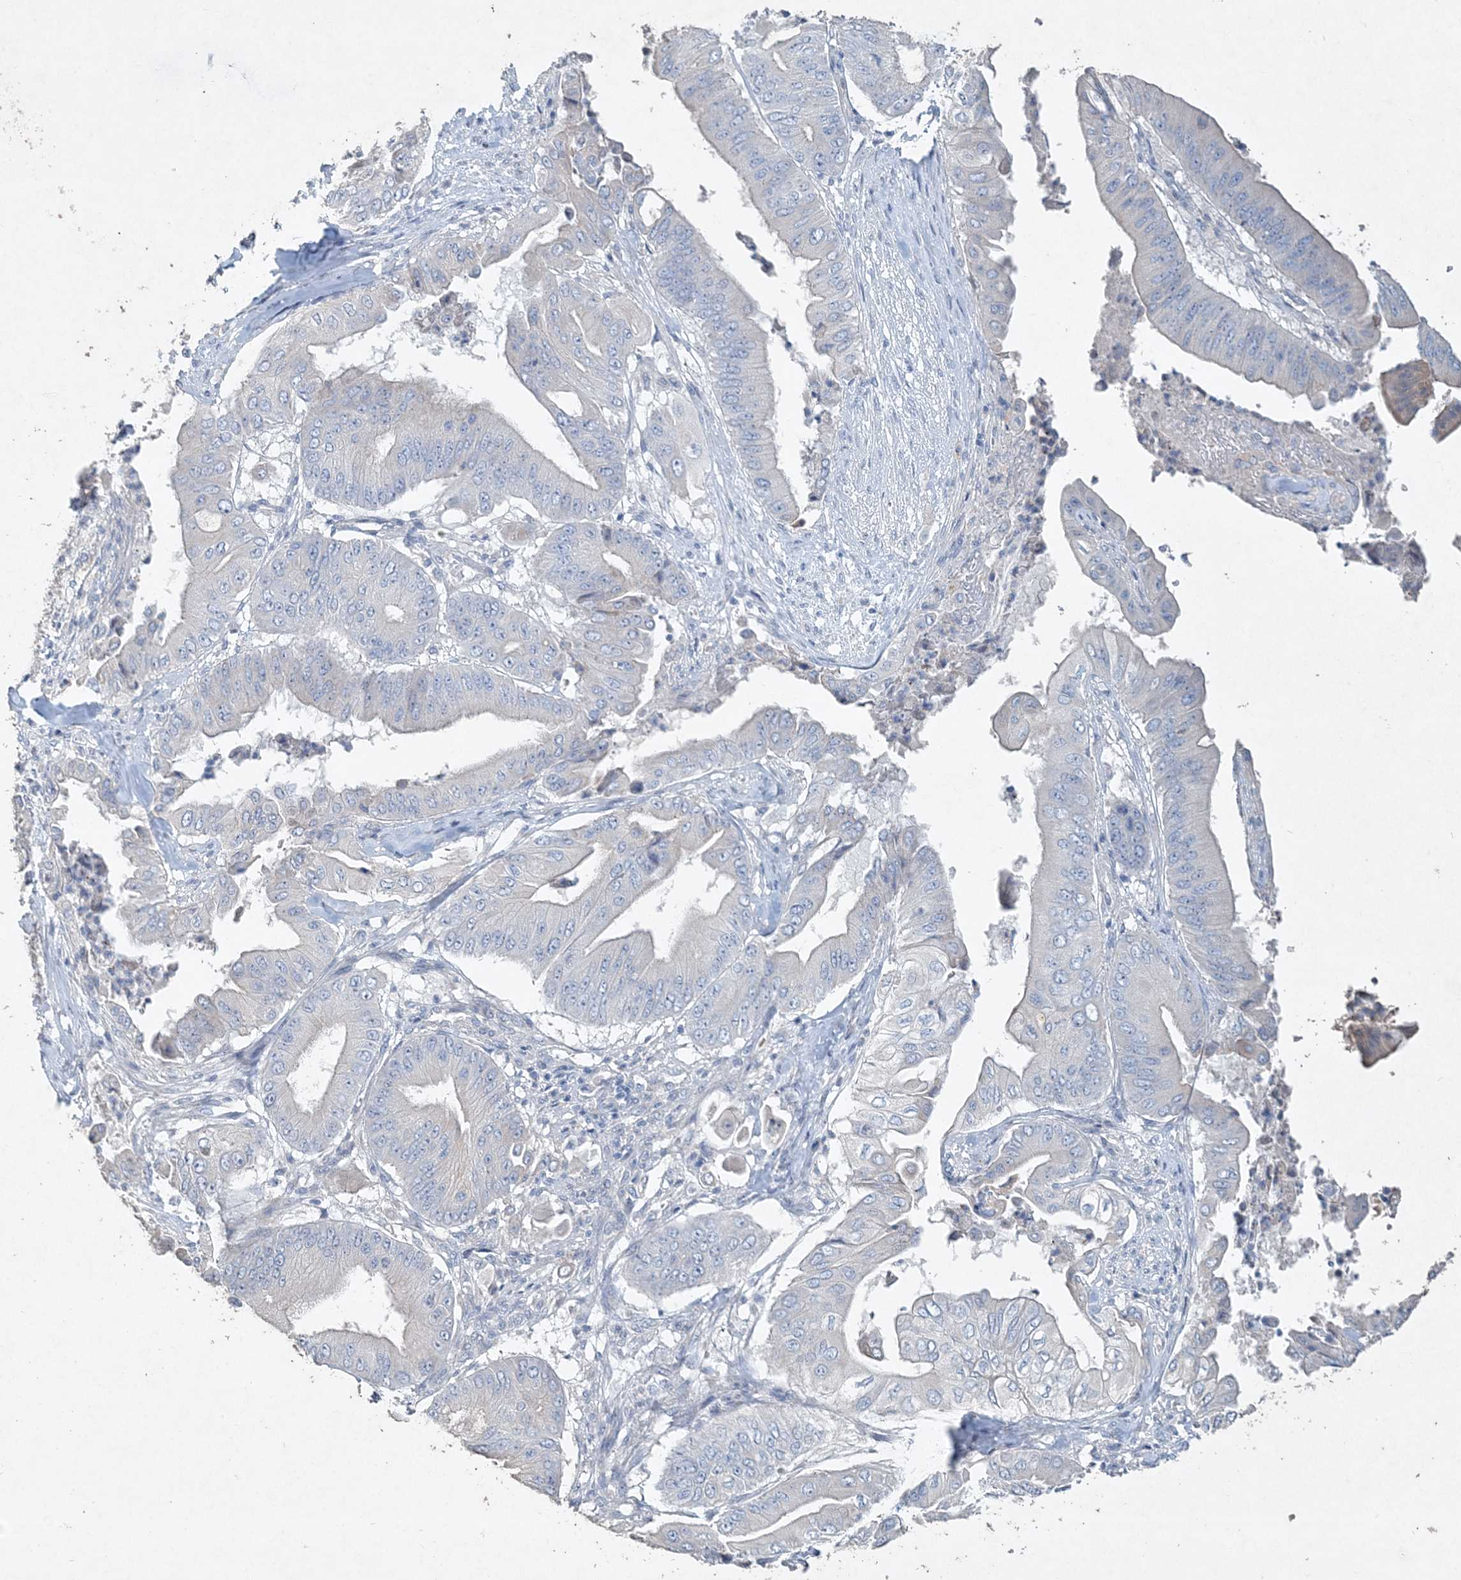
{"staining": {"intensity": "negative", "quantity": "none", "location": "none"}, "tissue": "pancreatic cancer", "cell_type": "Tumor cells", "image_type": "cancer", "snomed": [{"axis": "morphology", "description": "Adenocarcinoma, NOS"}, {"axis": "topography", "description": "Pancreas"}], "caption": "Tumor cells show no significant protein positivity in adenocarcinoma (pancreatic).", "gene": "DNAH5", "patient": {"sex": "female", "age": 77}}